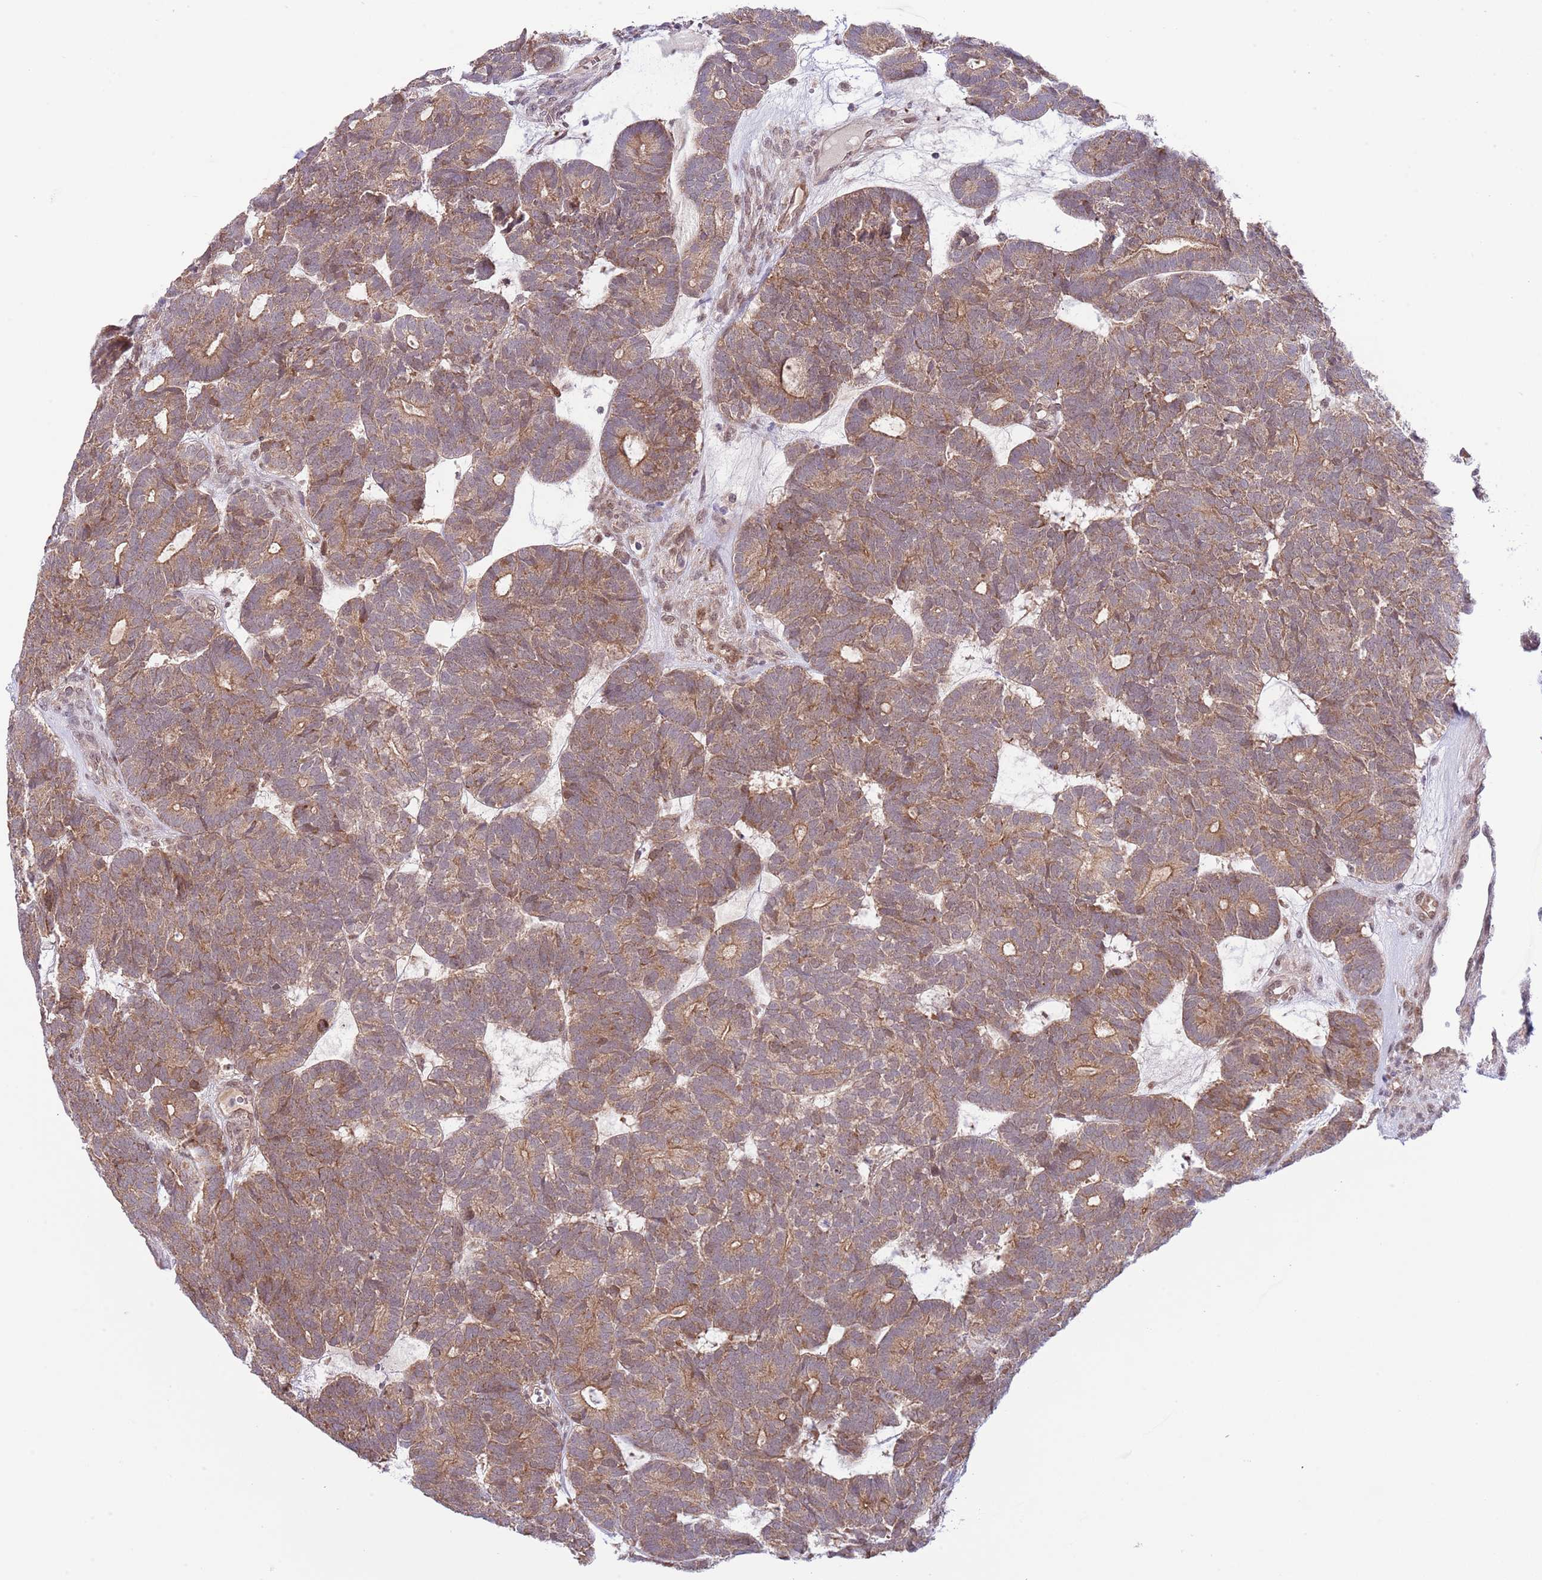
{"staining": {"intensity": "moderate", "quantity": ">75%", "location": "cytoplasmic/membranous"}, "tissue": "head and neck cancer", "cell_type": "Tumor cells", "image_type": "cancer", "snomed": [{"axis": "morphology", "description": "Adenocarcinoma, NOS"}, {"axis": "topography", "description": "Head-Neck"}], "caption": "A photomicrograph showing moderate cytoplasmic/membranous staining in about >75% of tumor cells in head and neck cancer, as visualized by brown immunohistochemical staining.", "gene": "CHD1", "patient": {"sex": "female", "age": 81}}